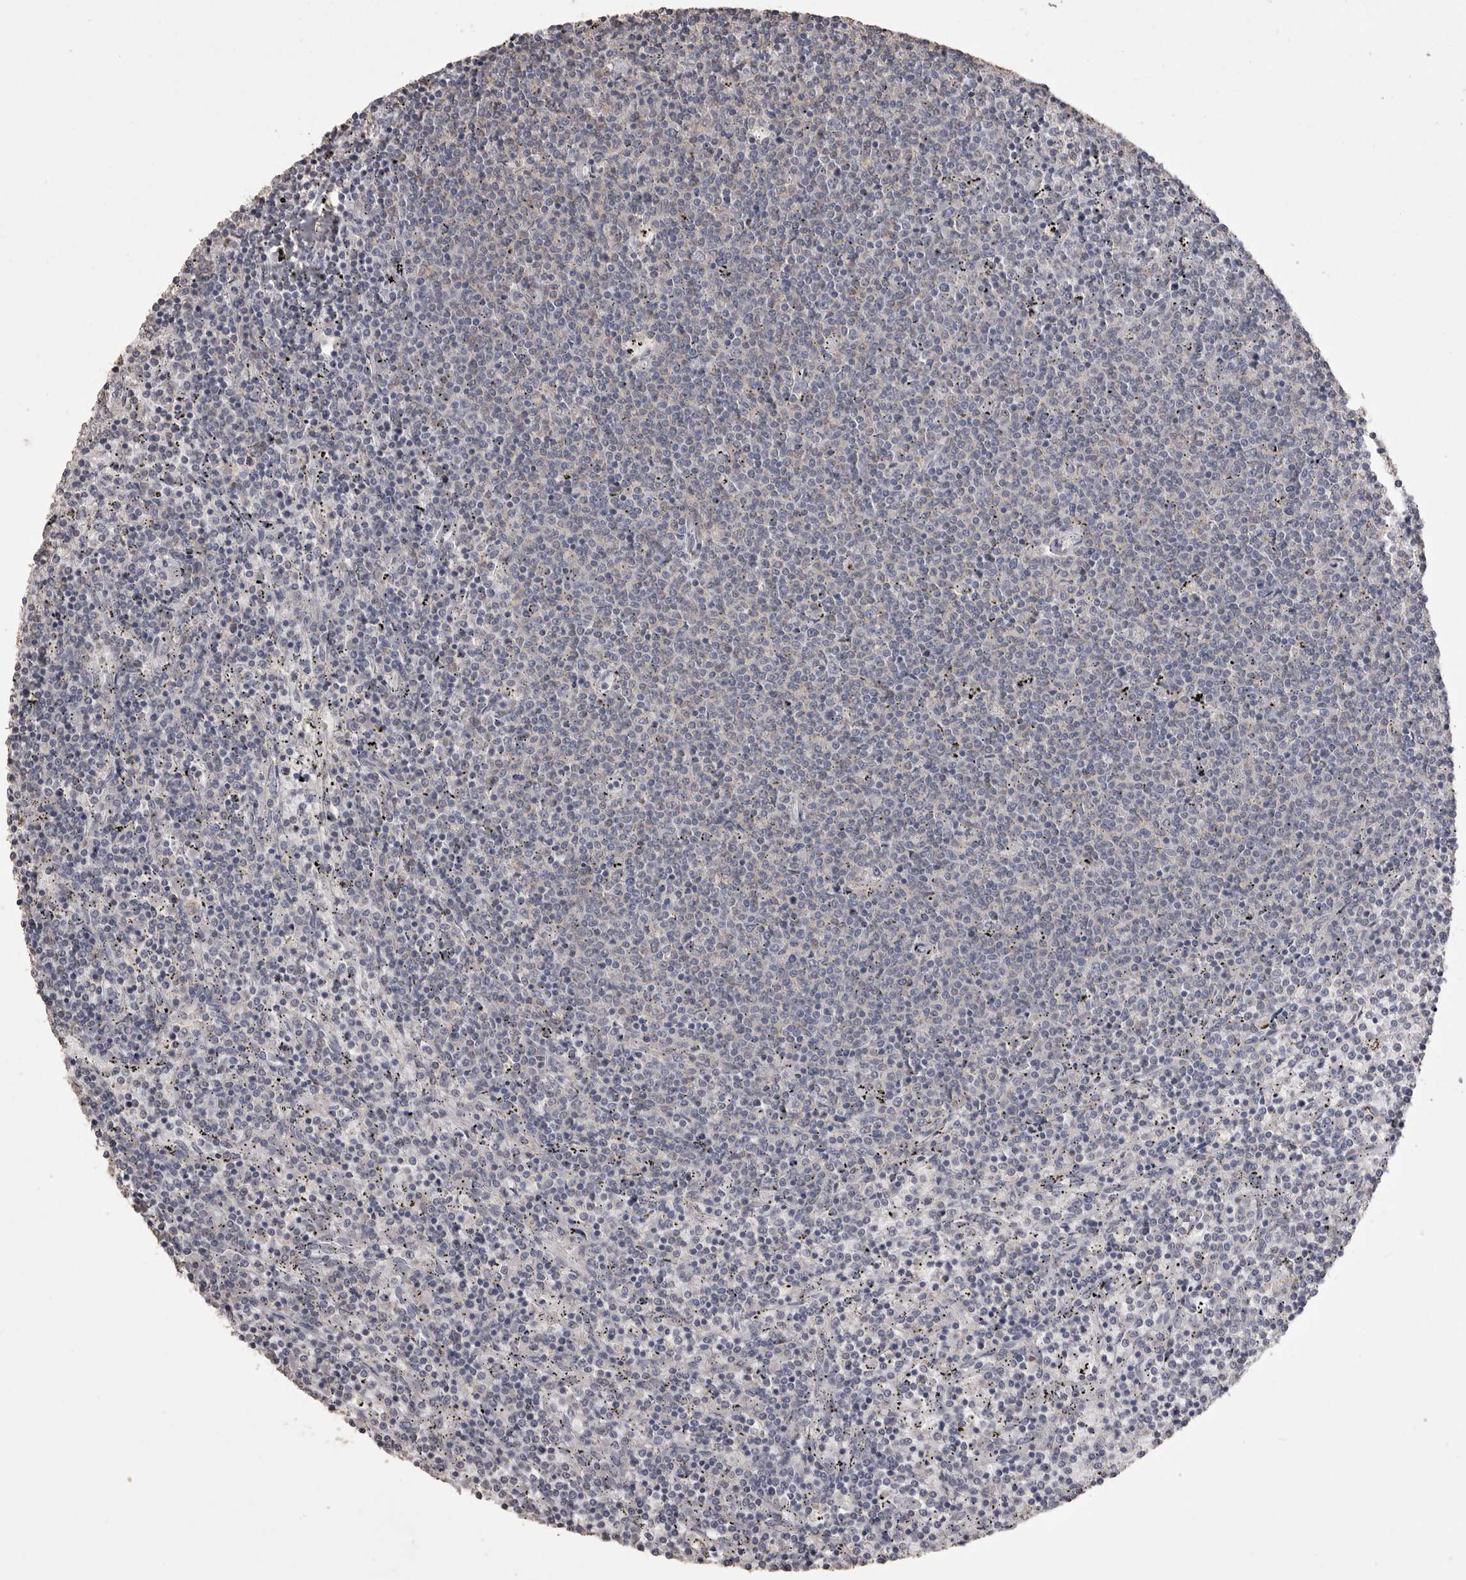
{"staining": {"intensity": "weak", "quantity": "<25%", "location": "cytoplasmic/membranous"}, "tissue": "lymphoma", "cell_type": "Tumor cells", "image_type": "cancer", "snomed": [{"axis": "morphology", "description": "Malignant lymphoma, non-Hodgkin's type, Low grade"}, {"axis": "topography", "description": "Spleen"}], "caption": "This is an IHC image of human malignant lymphoma, non-Hodgkin's type (low-grade). There is no positivity in tumor cells.", "gene": "MMP7", "patient": {"sex": "female", "age": 50}}